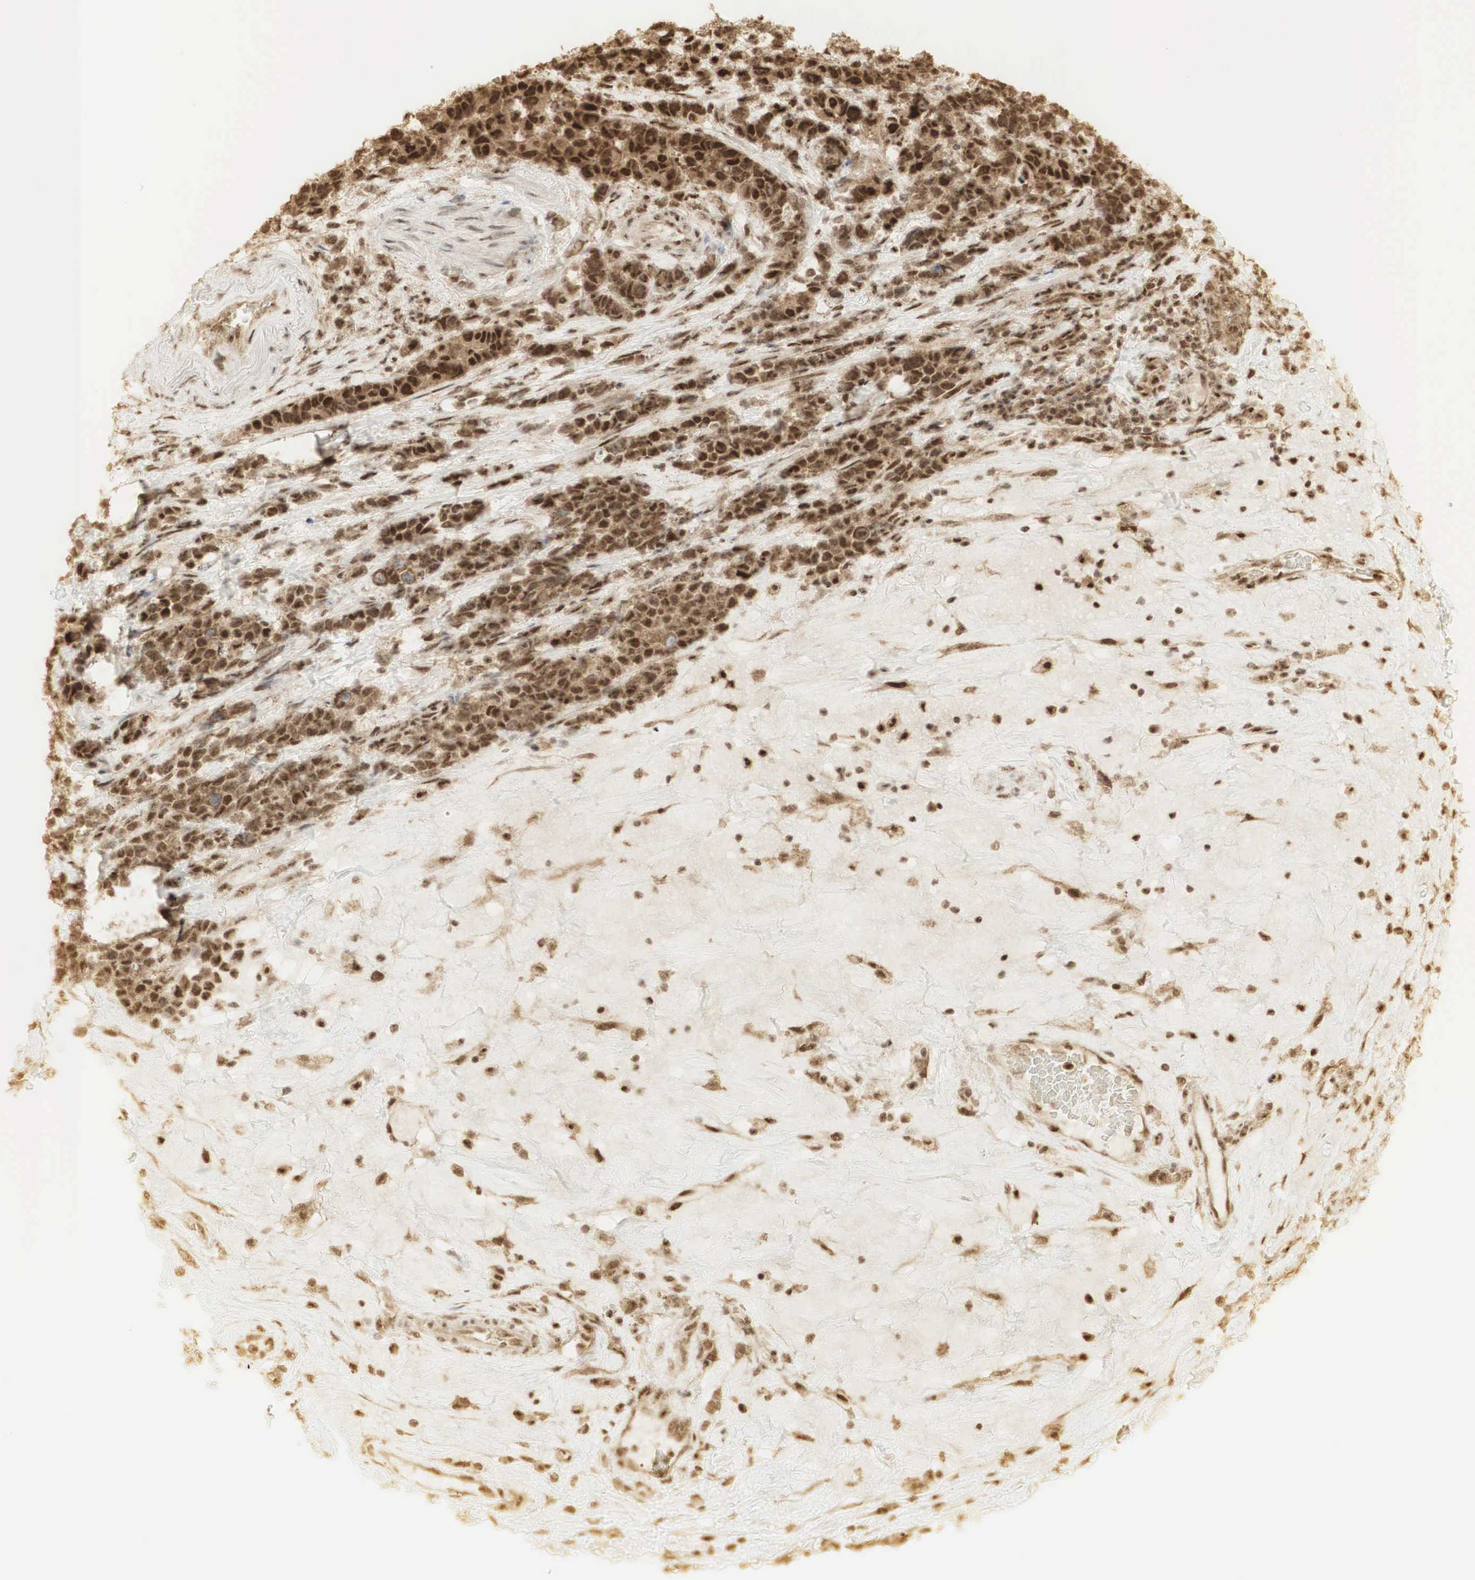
{"staining": {"intensity": "strong", "quantity": ">75%", "location": "cytoplasmic/membranous,nuclear"}, "tissue": "stomach cancer", "cell_type": "Tumor cells", "image_type": "cancer", "snomed": [{"axis": "morphology", "description": "Adenocarcinoma, NOS"}, {"axis": "topography", "description": "Stomach, upper"}], "caption": "Human stomach cancer stained with a protein marker demonstrates strong staining in tumor cells.", "gene": "RNF113A", "patient": {"sex": "male", "age": 71}}